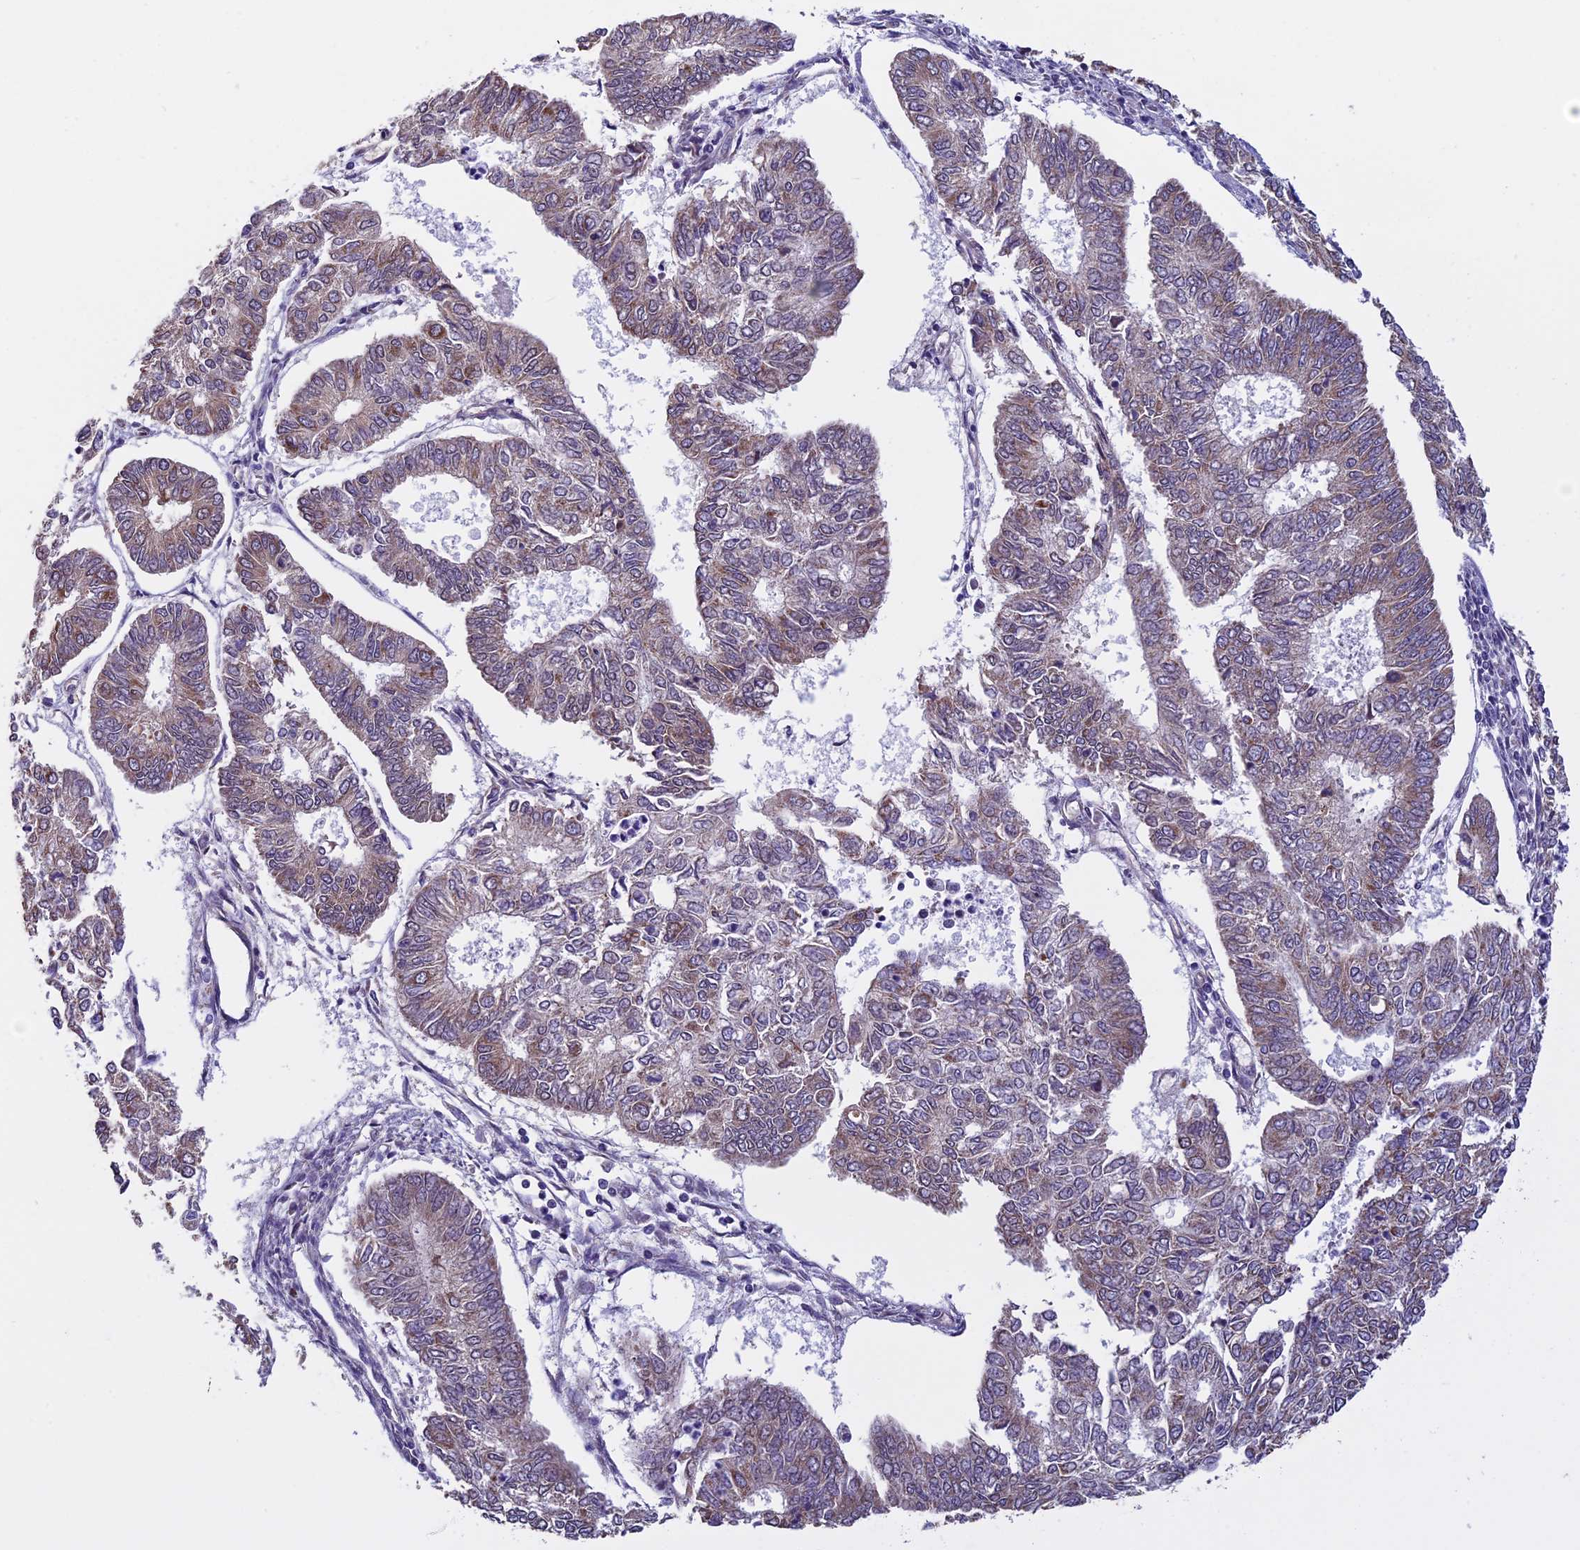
{"staining": {"intensity": "weak", "quantity": "25%-75%", "location": "cytoplasmic/membranous"}, "tissue": "endometrial cancer", "cell_type": "Tumor cells", "image_type": "cancer", "snomed": [{"axis": "morphology", "description": "Adenocarcinoma, NOS"}, {"axis": "topography", "description": "Endometrium"}], "caption": "Weak cytoplasmic/membranous expression is appreciated in about 25%-75% of tumor cells in endometrial adenocarcinoma. (DAB (3,3'-diaminobenzidine) = brown stain, brightfield microscopy at high magnification).", "gene": "ZNF317", "patient": {"sex": "female", "age": 68}}